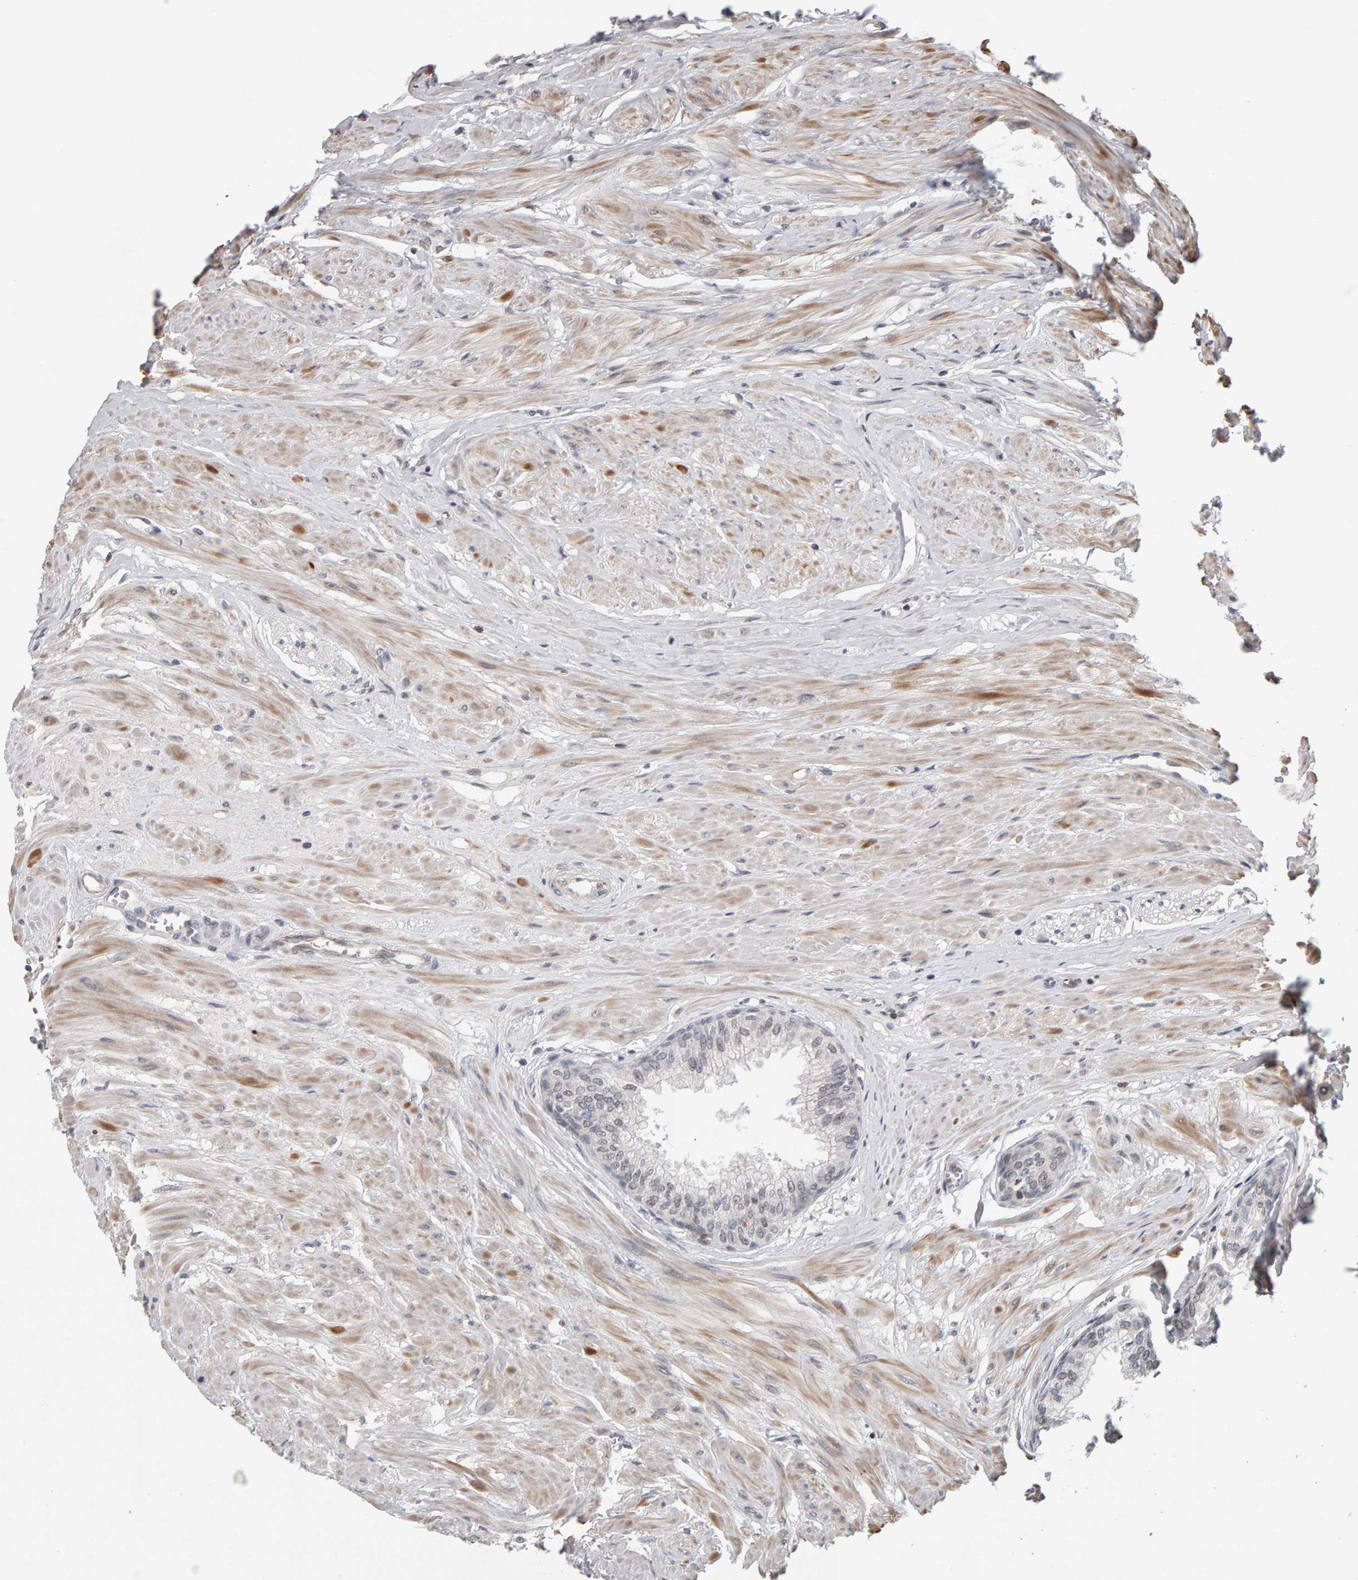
{"staining": {"intensity": "negative", "quantity": "none", "location": "none"}, "tissue": "seminal vesicle", "cell_type": "Glandular cells", "image_type": "normal", "snomed": [{"axis": "morphology", "description": "Normal tissue, NOS"}, {"axis": "topography", "description": "Prostate"}, {"axis": "topography", "description": "Seminal veicle"}], "caption": "Seminal vesicle stained for a protein using immunohistochemistry shows no staining glandular cells.", "gene": "TEFM", "patient": {"sex": "male", "age": 60}}